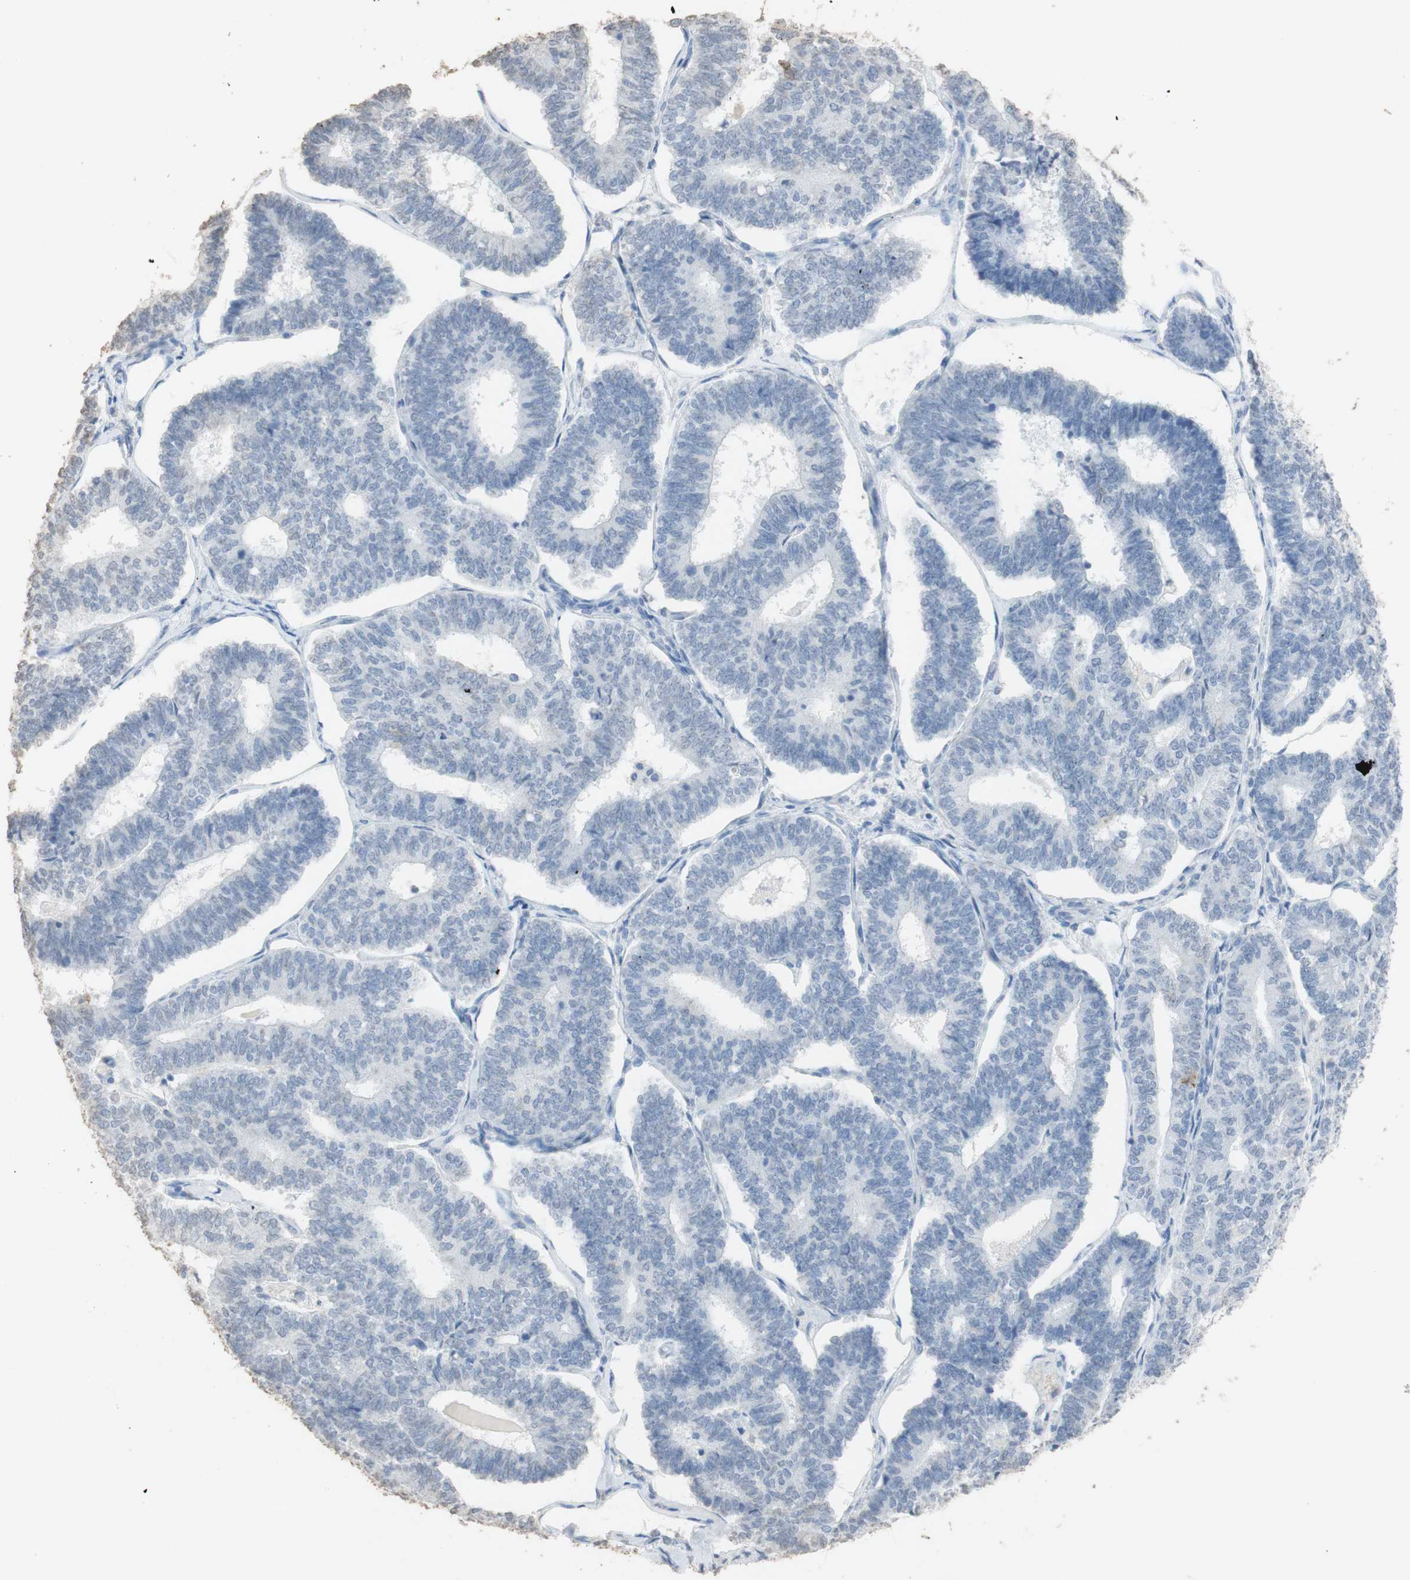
{"staining": {"intensity": "weak", "quantity": "<25%", "location": "cytoplasmic/membranous"}, "tissue": "endometrial cancer", "cell_type": "Tumor cells", "image_type": "cancer", "snomed": [{"axis": "morphology", "description": "Adenocarcinoma, NOS"}, {"axis": "topography", "description": "Endometrium"}], "caption": "DAB (3,3'-diaminobenzidine) immunohistochemical staining of human endometrial cancer (adenocarcinoma) exhibits no significant expression in tumor cells.", "gene": "L1CAM", "patient": {"sex": "female", "age": 70}}